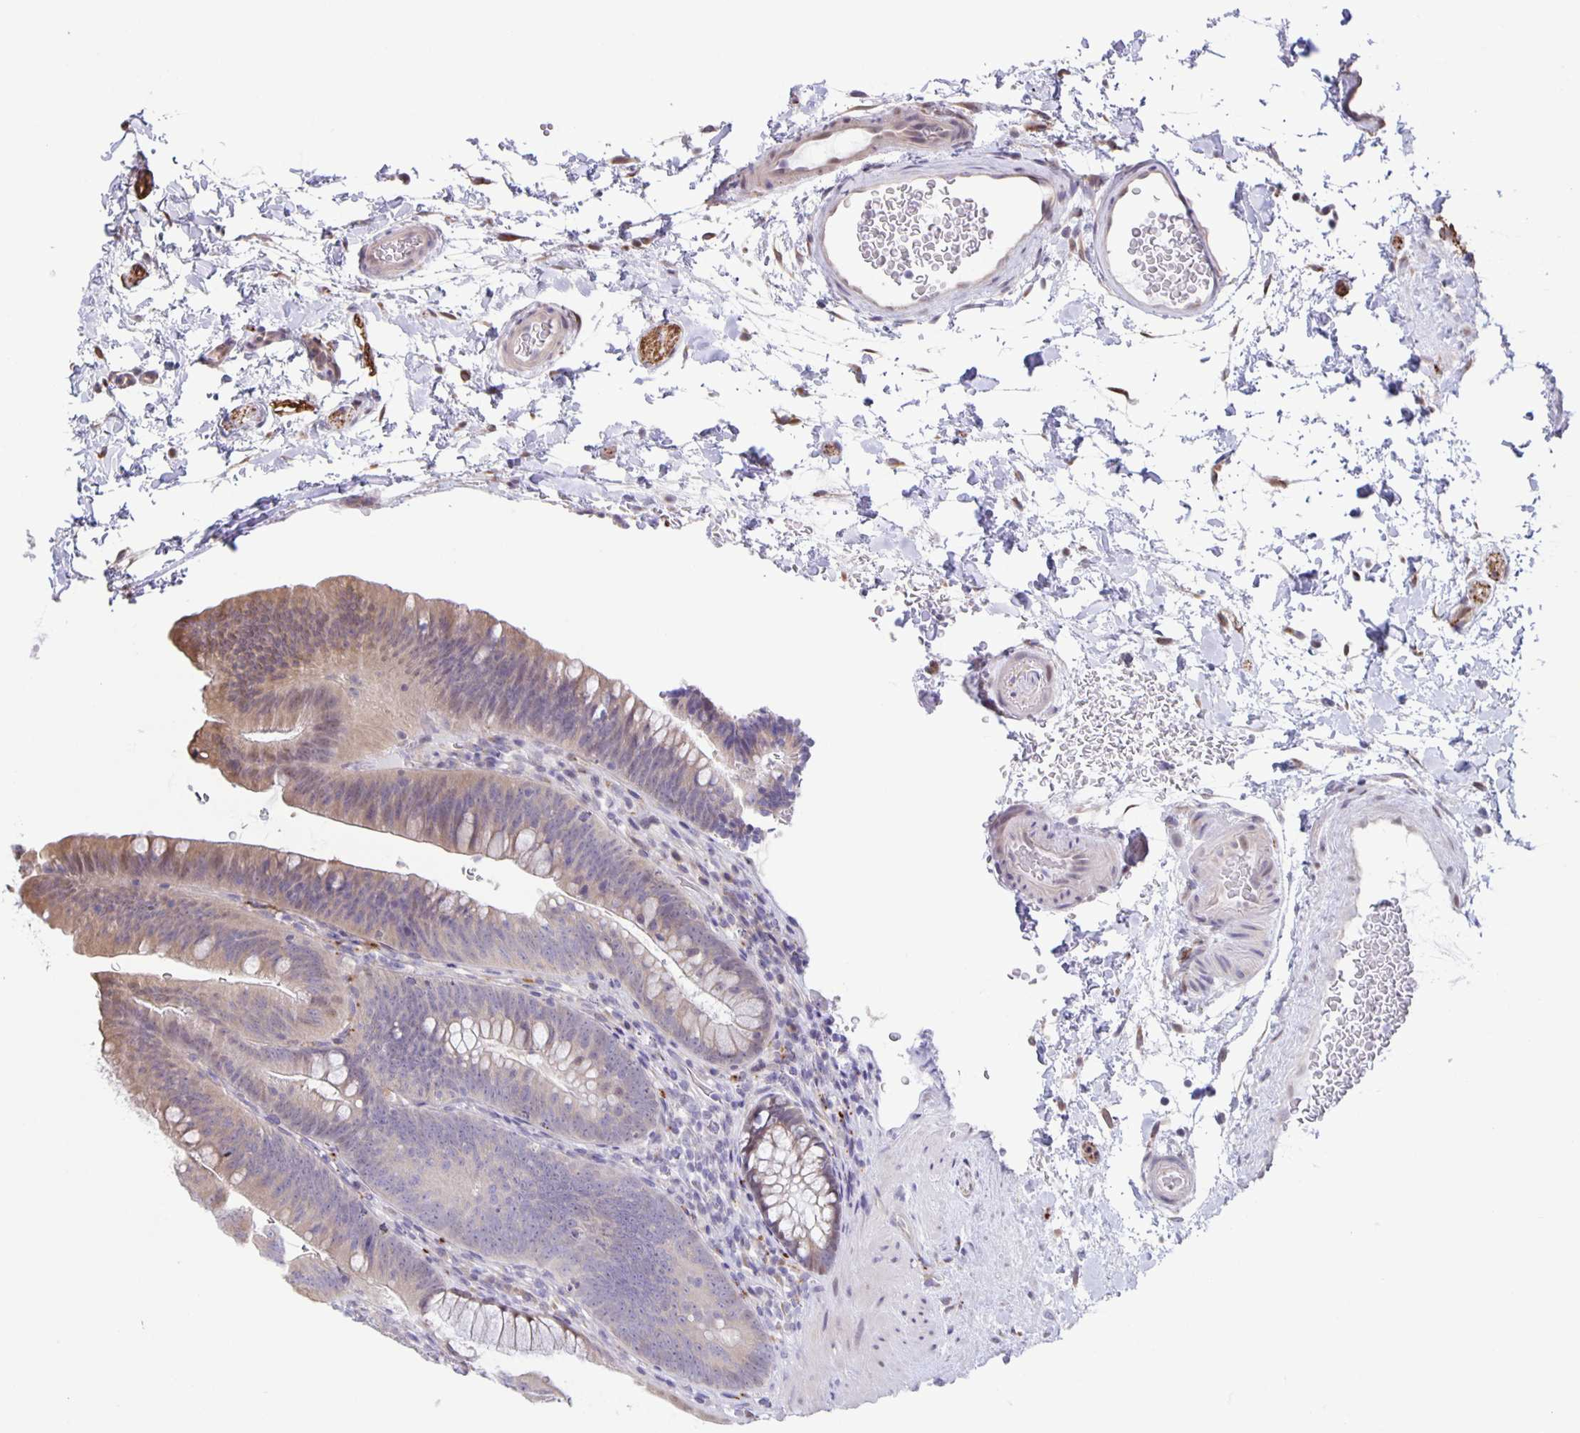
{"staining": {"intensity": "weak", "quantity": "<25%", "location": "cytoplasmic/membranous"}, "tissue": "colon", "cell_type": "Endothelial cells", "image_type": "normal", "snomed": [{"axis": "morphology", "description": "Normal tissue, NOS"}, {"axis": "morphology", "description": "Adenoma, NOS"}, {"axis": "topography", "description": "Soft tissue"}, {"axis": "topography", "description": "Colon"}], "caption": "This is an immunohistochemistry (IHC) image of benign colon. There is no expression in endothelial cells.", "gene": "MAPK12", "patient": {"sex": "male", "age": 47}}